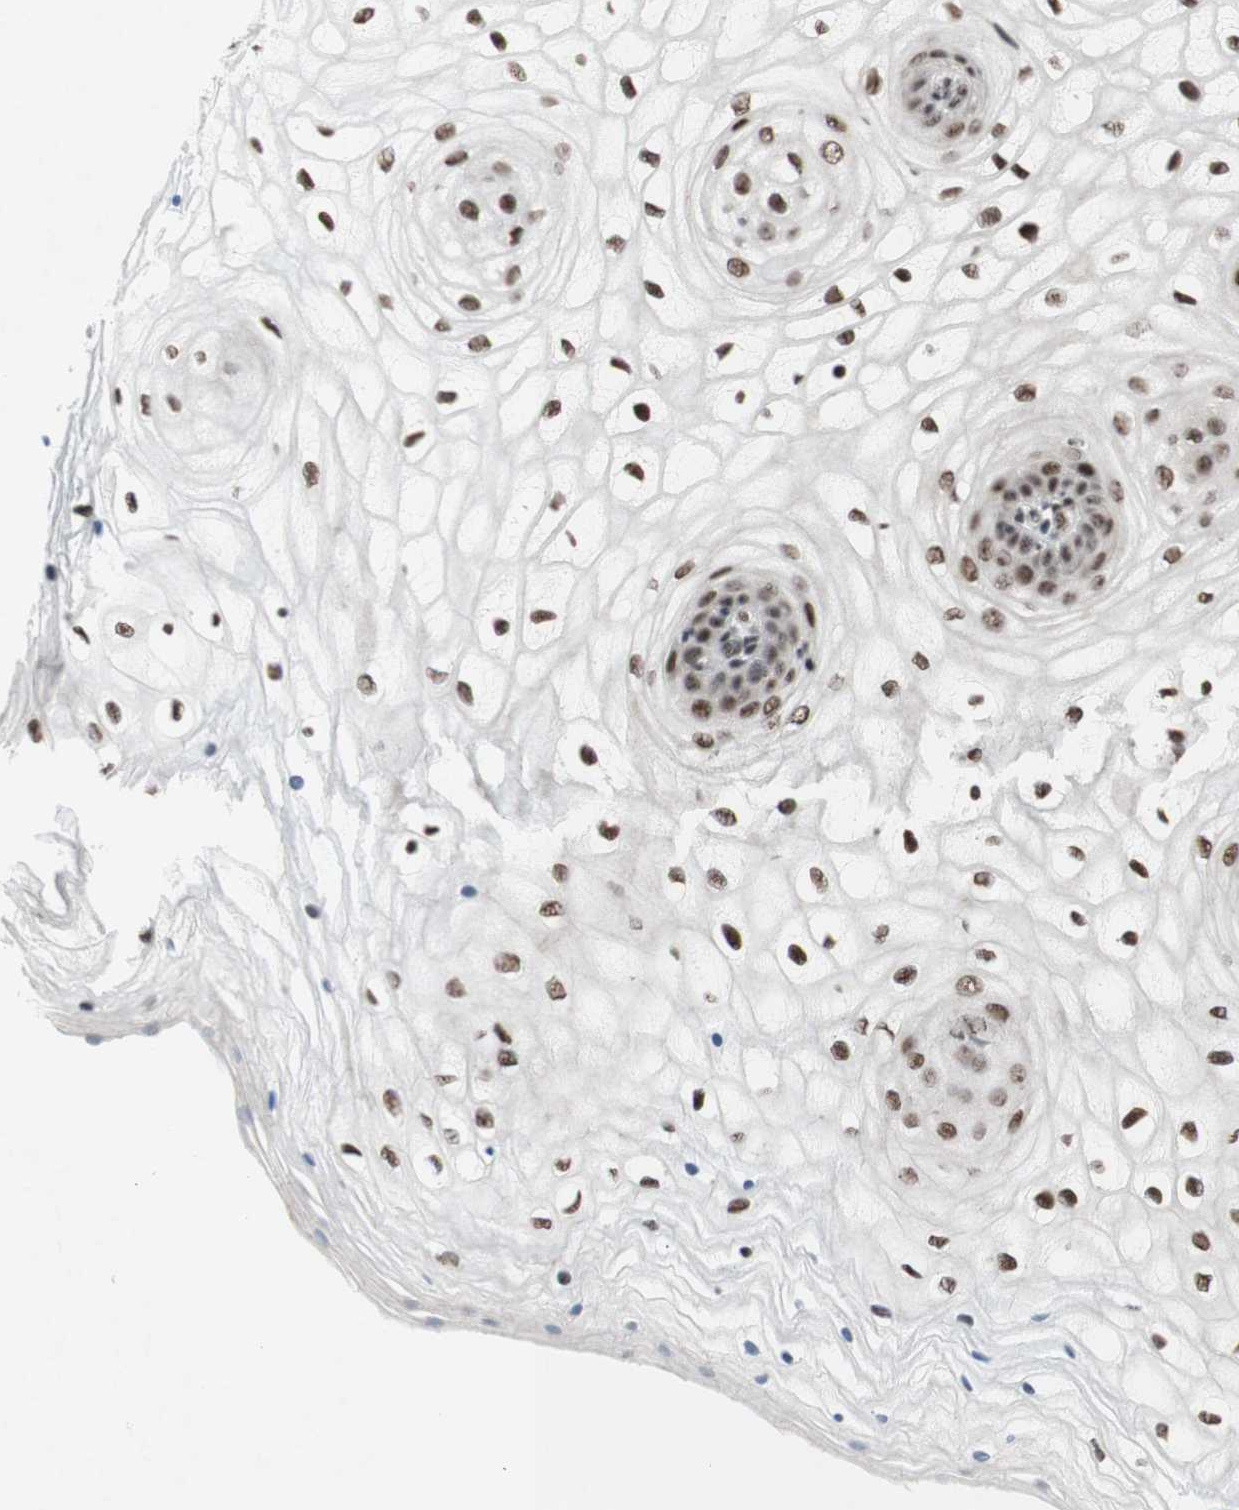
{"staining": {"intensity": "strong", "quantity": "25%-75%", "location": "nuclear"}, "tissue": "vagina", "cell_type": "Squamous epithelial cells", "image_type": "normal", "snomed": [{"axis": "morphology", "description": "Normal tissue, NOS"}, {"axis": "topography", "description": "Vagina"}], "caption": "IHC histopathology image of benign vagina stained for a protein (brown), which reveals high levels of strong nuclear positivity in about 25%-75% of squamous epithelial cells.", "gene": "TLE1", "patient": {"sex": "female", "age": 34}}